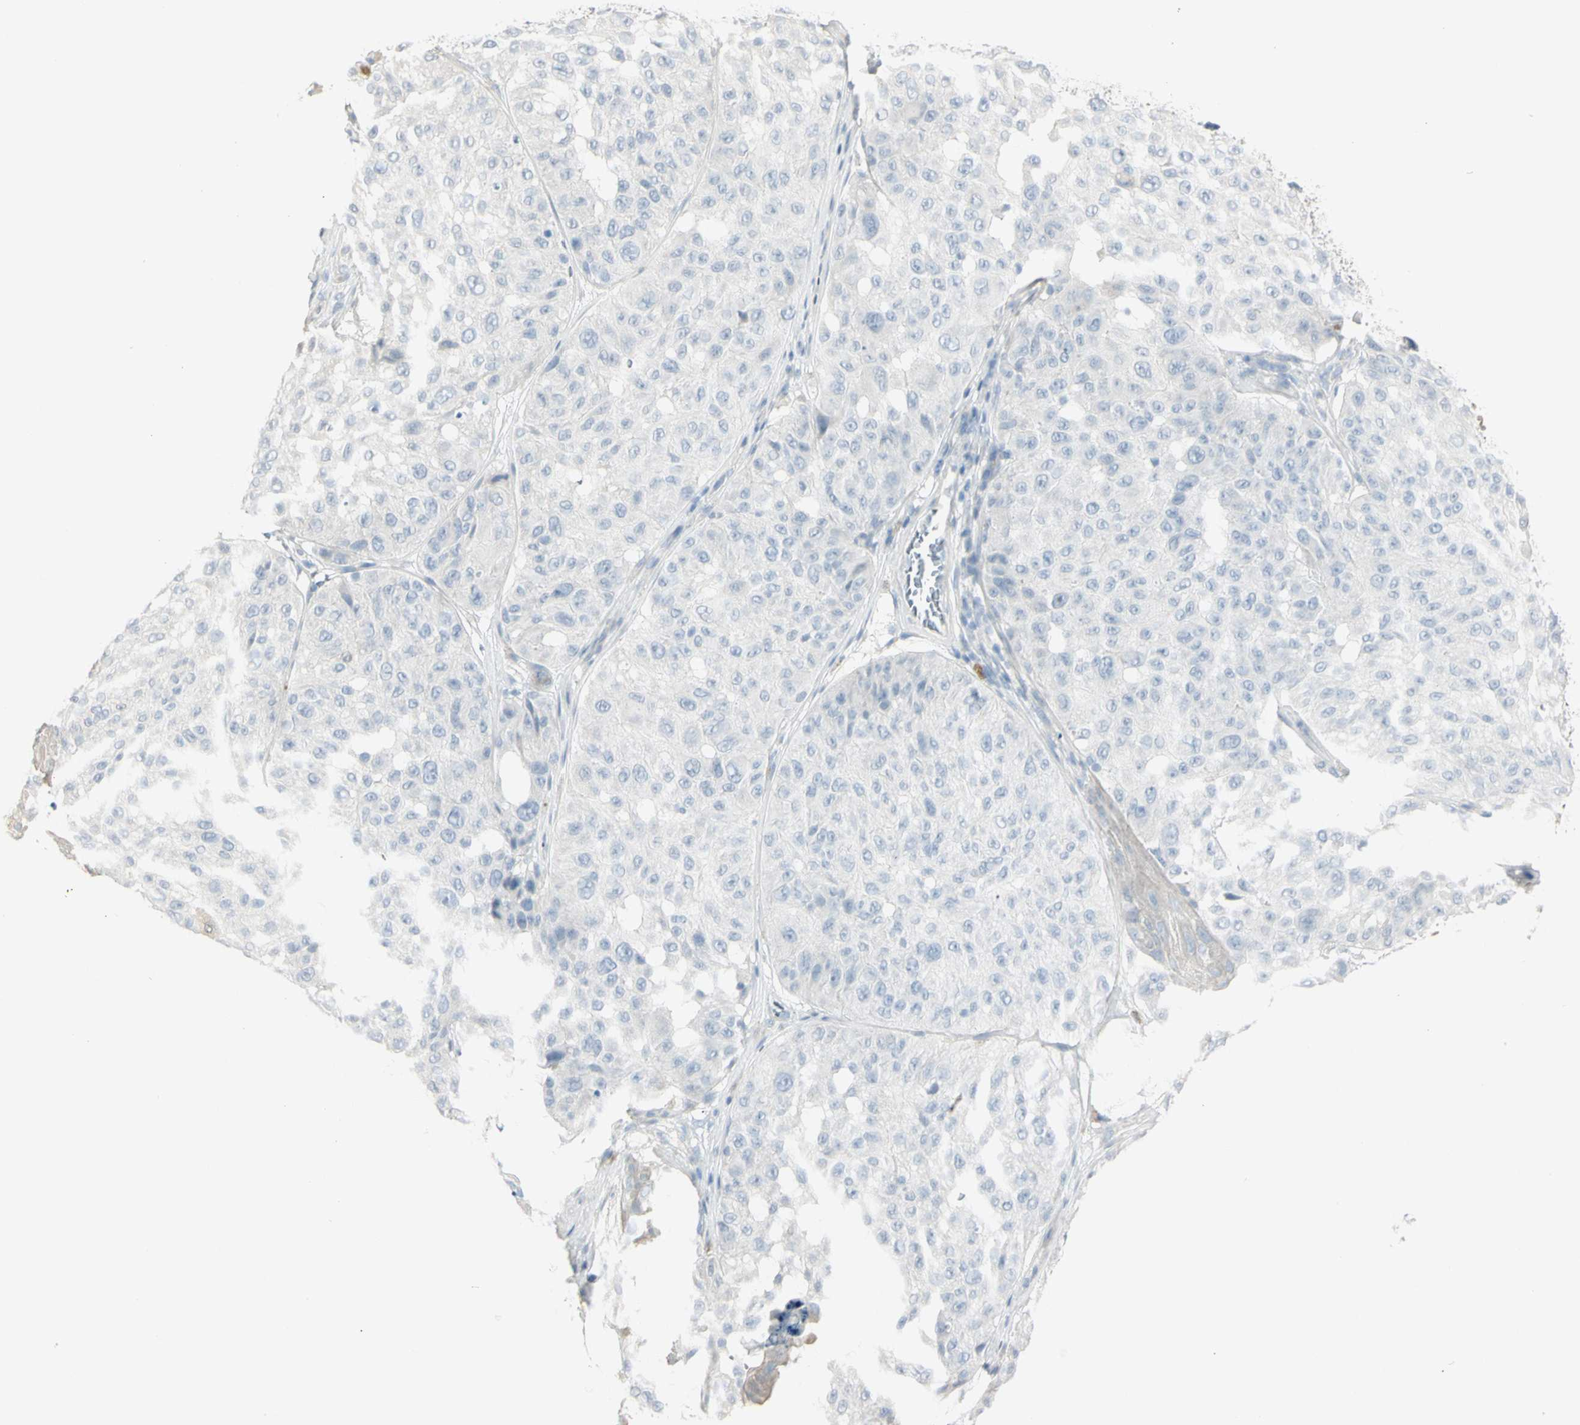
{"staining": {"intensity": "negative", "quantity": "none", "location": "none"}, "tissue": "melanoma", "cell_type": "Tumor cells", "image_type": "cancer", "snomed": [{"axis": "morphology", "description": "Malignant melanoma, NOS"}, {"axis": "topography", "description": "Skin"}], "caption": "The image shows no staining of tumor cells in melanoma. Brightfield microscopy of immunohistochemistry stained with DAB (brown) and hematoxylin (blue), captured at high magnification.", "gene": "PIP", "patient": {"sex": "female", "age": 46}}